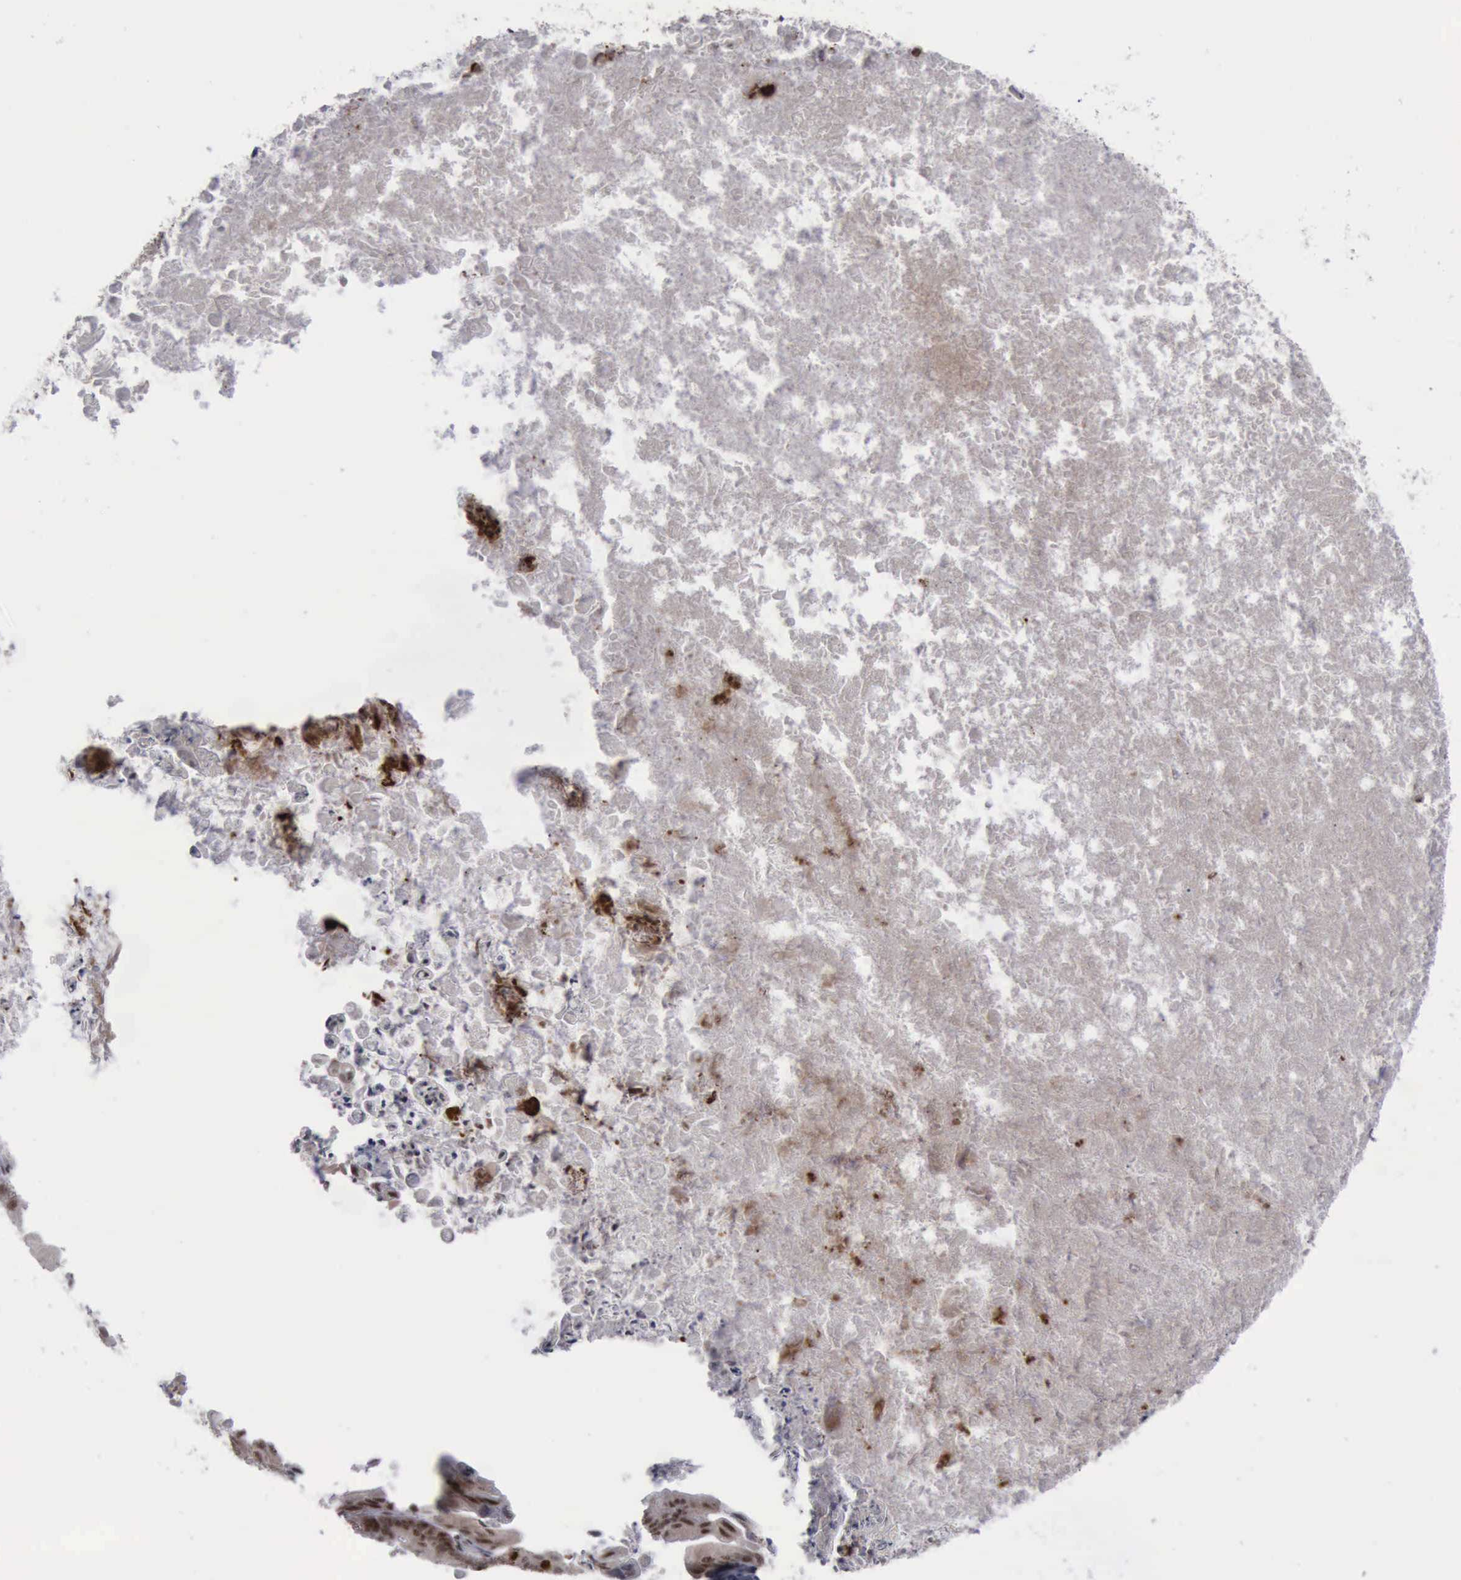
{"staining": {"intensity": "strong", "quantity": ">75%", "location": "cytoplasmic/membranous,nuclear"}, "tissue": "ovarian cancer", "cell_type": "Tumor cells", "image_type": "cancer", "snomed": [{"axis": "morphology", "description": "Cystadenocarcinoma, mucinous, NOS"}, {"axis": "topography", "description": "Ovary"}], "caption": "Immunohistochemistry (IHC) of human ovarian cancer (mucinous cystadenocarcinoma) reveals high levels of strong cytoplasmic/membranous and nuclear positivity in about >75% of tumor cells.", "gene": "ATM", "patient": {"sex": "female", "age": 37}}